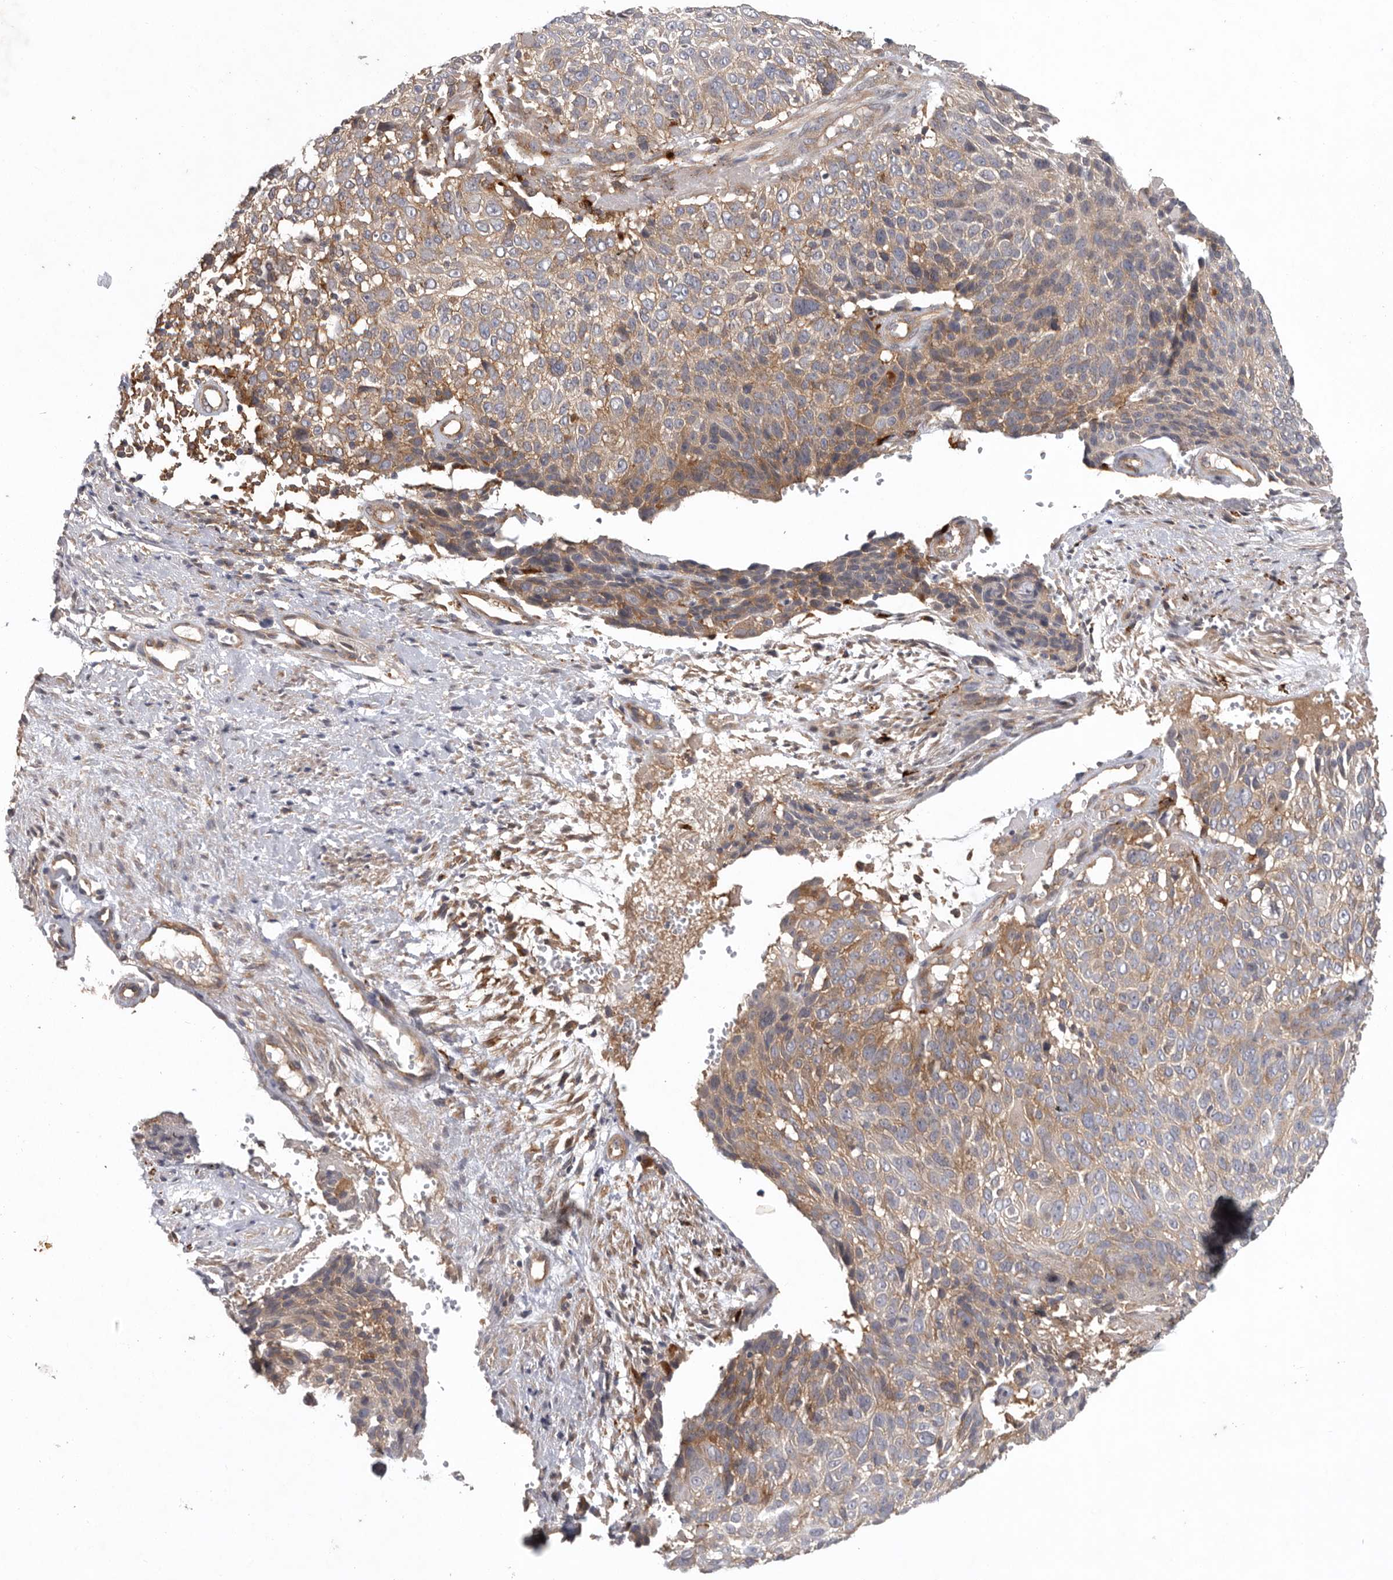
{"staining": {"intensity": "weak", "quantity": ">75%", "location": "cytoplasmic/membranous"}, "tissue": "cervical cancer", "cell_type": "Tumor cells", "image_type": "cancer", "snomed": [{"axis": "morphology", "description": "Squamous cell carcinoma, NOS"}, {"axis": "topography", "description": "Cervix"}], "caption": "Protein staining shows weak cytoplasmic/membranous positivity in approximately >75% of tumor cells in squamous cell carcinoma (cervical).", "gene": "C1orf109", "patient": {"sex": "female", "age": 74}}